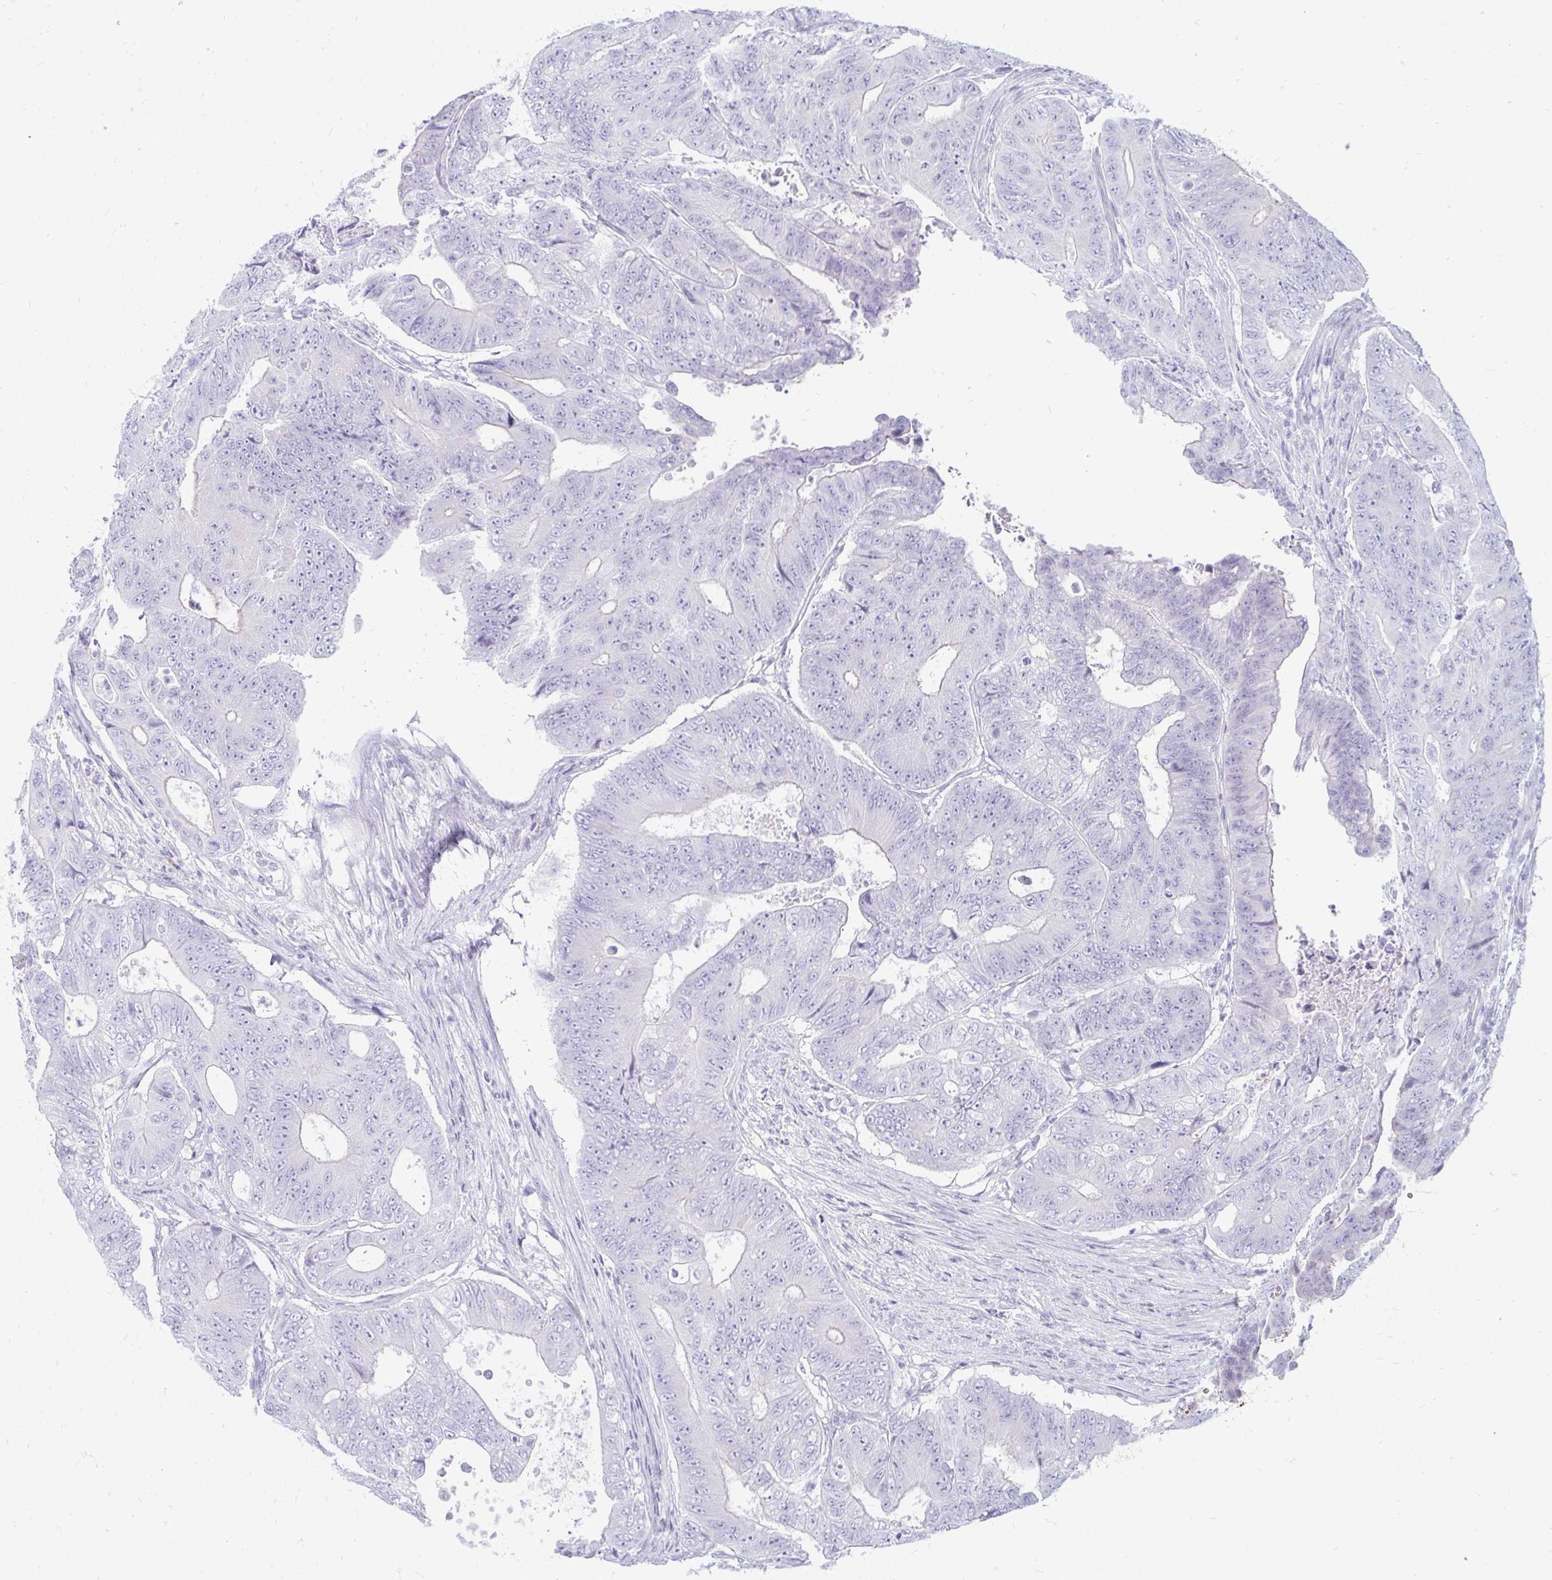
{"staining": {"intensity": "negative", "quantity": "none", "location": "none"}, "tissue": "colorectal cancer", "cell_type": "Tumor cells", "image_type": "cancer", "snomed": [{"axis": "morphology", "description": "Adenocarcinoma, NOS"}, {"axis": "topography", "description": "Colon"}], "caption": "IHC histopathology image of neoplastic tissue: human adenocarcinoma (colorectal) stained with DAB shows no significant protein expression in tumor cells. The staining was performed using DAB to visualize the protein expression in brown, while the nuclei were stained in blue with hematoxylin (Magnification: 20x).", "gene": "TSPEAR", "patient": {"sex": "female", "age": 48}}